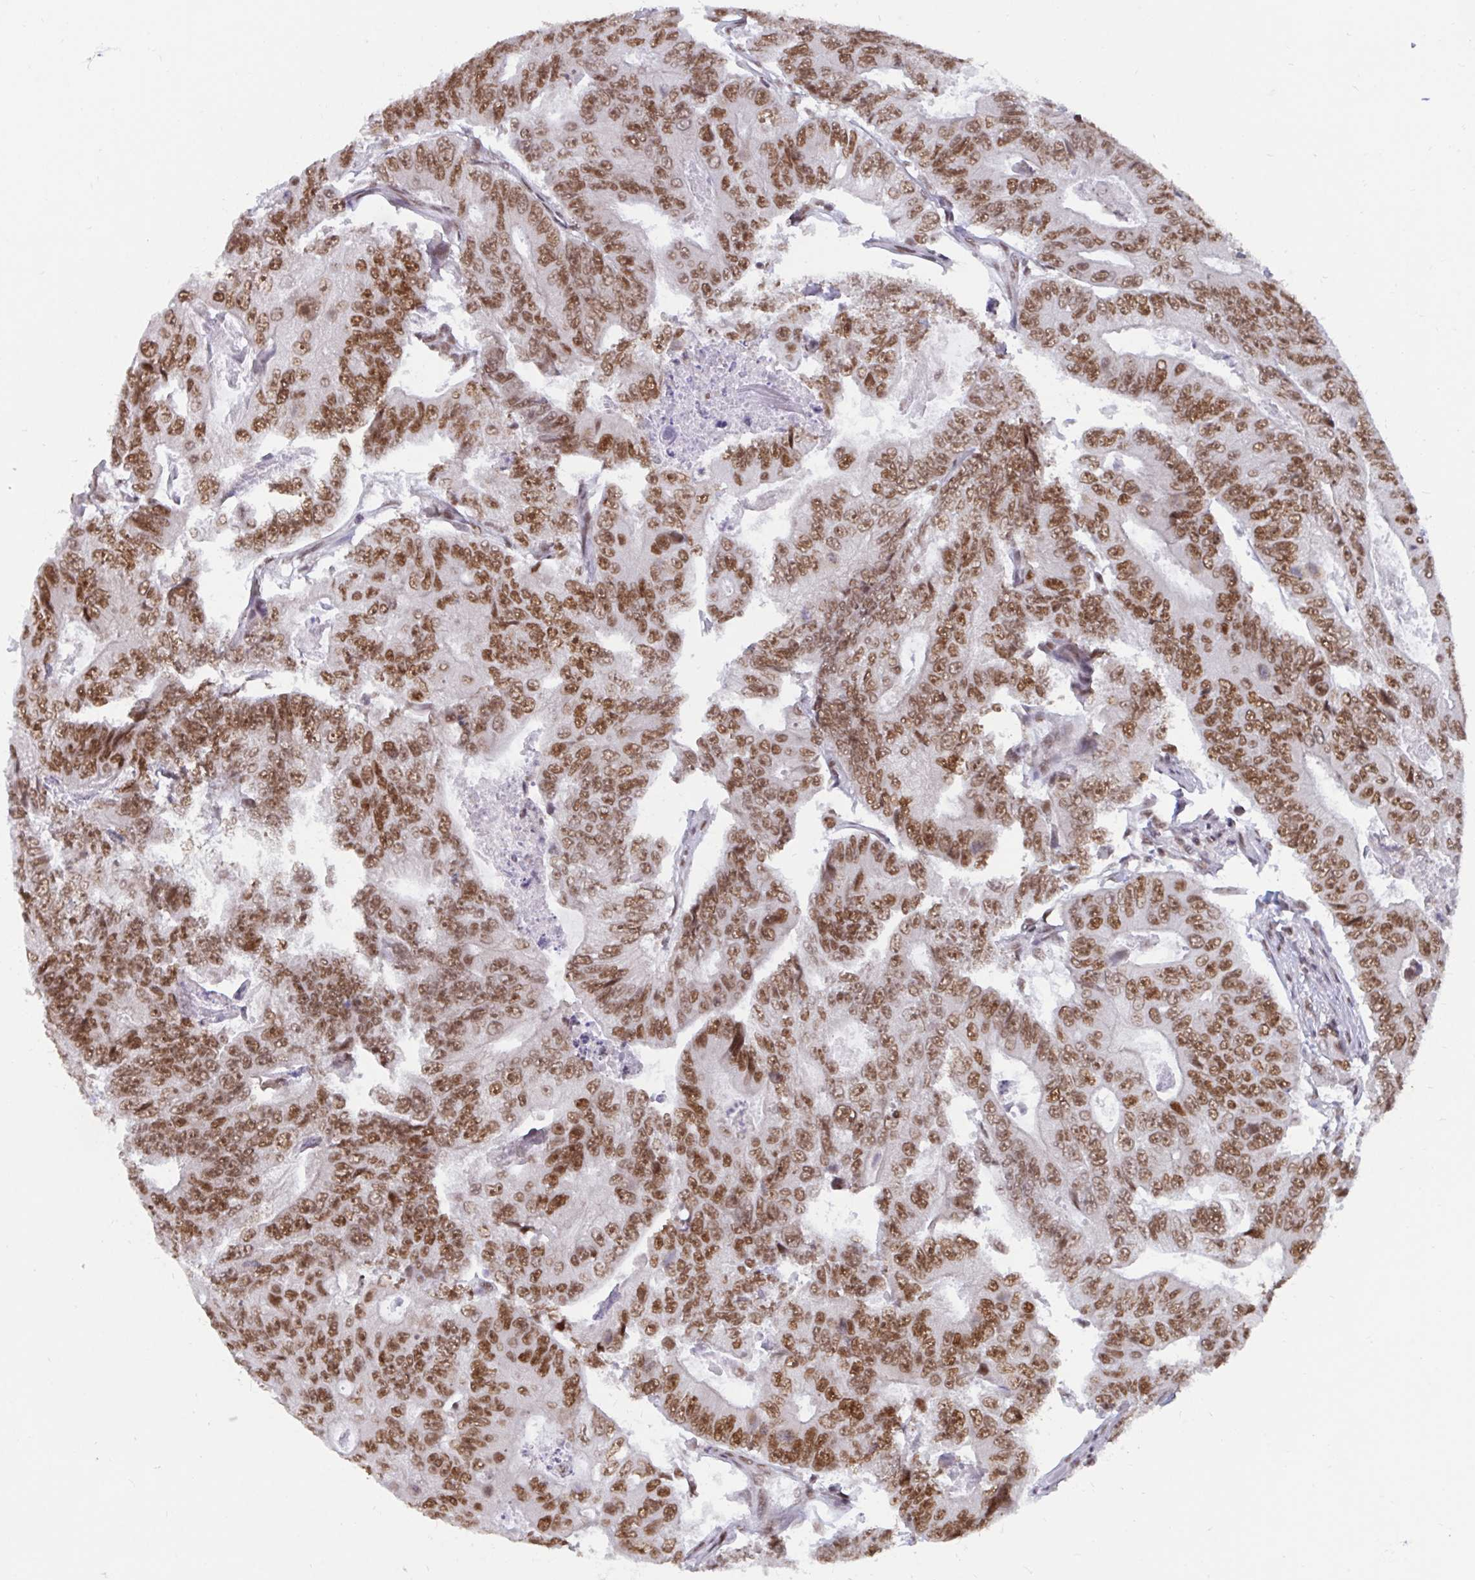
{"staining": {"intensity": "moderate", "quantity": ">75%", "location": "nuclear"}, "tissue": "colorectal cancer", "cell_type": "Tumor cells", "image_type": "cancer", "snomed": [{"axis": "morphology", "description": "Adenocarcinoma, NOS"}, {"axis": "topography", "description": "Colon"}], "caption": "Immunohistochemical staining of colorectal cancer reveals medium levels of moderate nuclear protein staining in approximately >75% of tumor cells. (DAB (3,3'-diaminobenzidine) IHC with brightfield microscopy, high magnification).", "gene": "PHF10", "patient": {"sex": "female", "age": 48}}